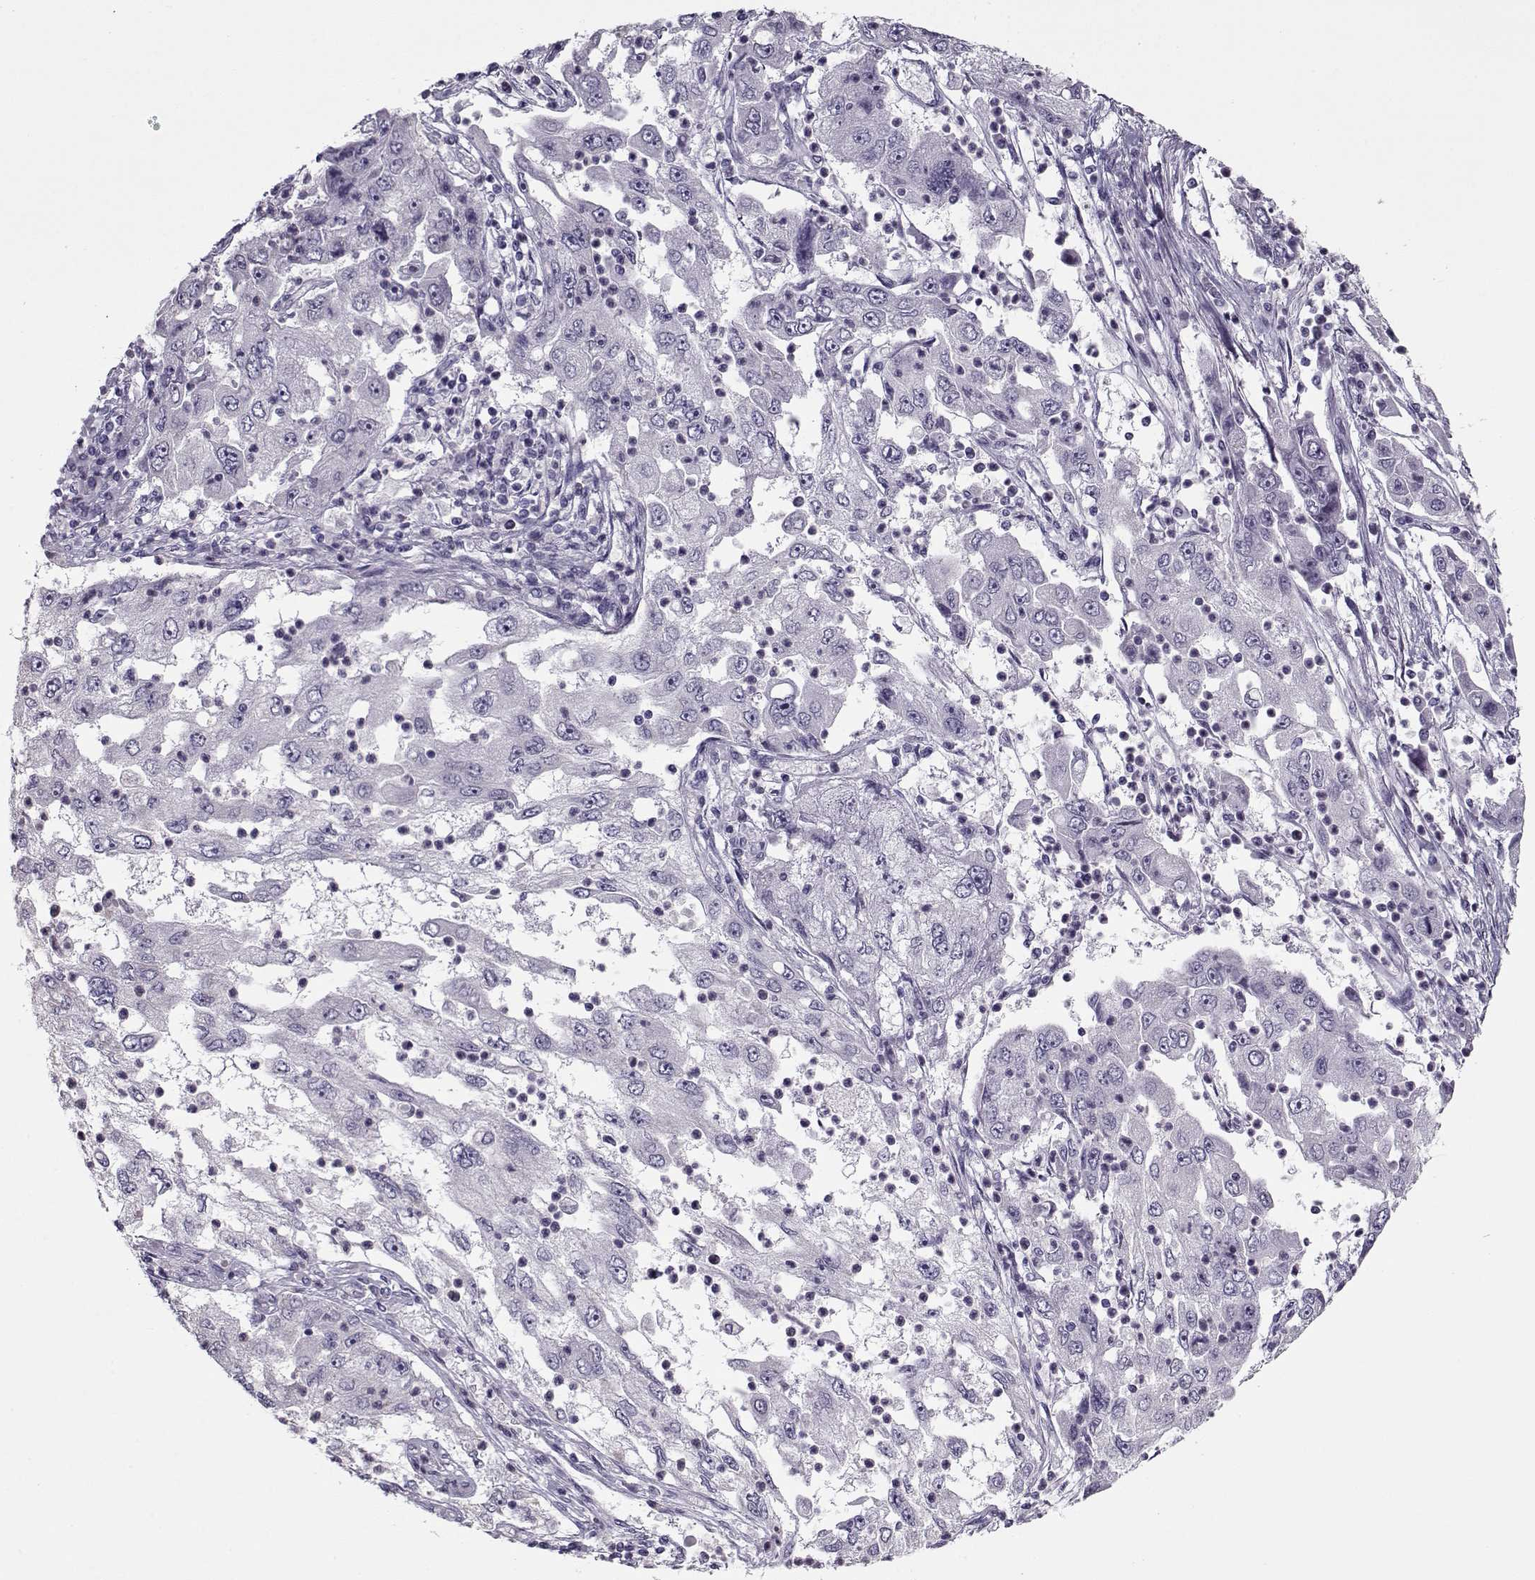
{"staining": {"intensity": "negative", "quantity": "none", "location": "none"}, "tissue": "cervical cancer", "cell_type": "Tumor cells", "image_type": "cancer", "snomed": [{"axis": "morphology", "description": "Squamous cell carcinoma, NOS"}, {"axis": "topography", "description": "Cervix"}], "caption": "Cervical cancer stained for a protein using immunohistochemistry exhibits no staining tumor cells.", "gene": "CIBAR1", "patient": {"sex": "female", "age": 36}}